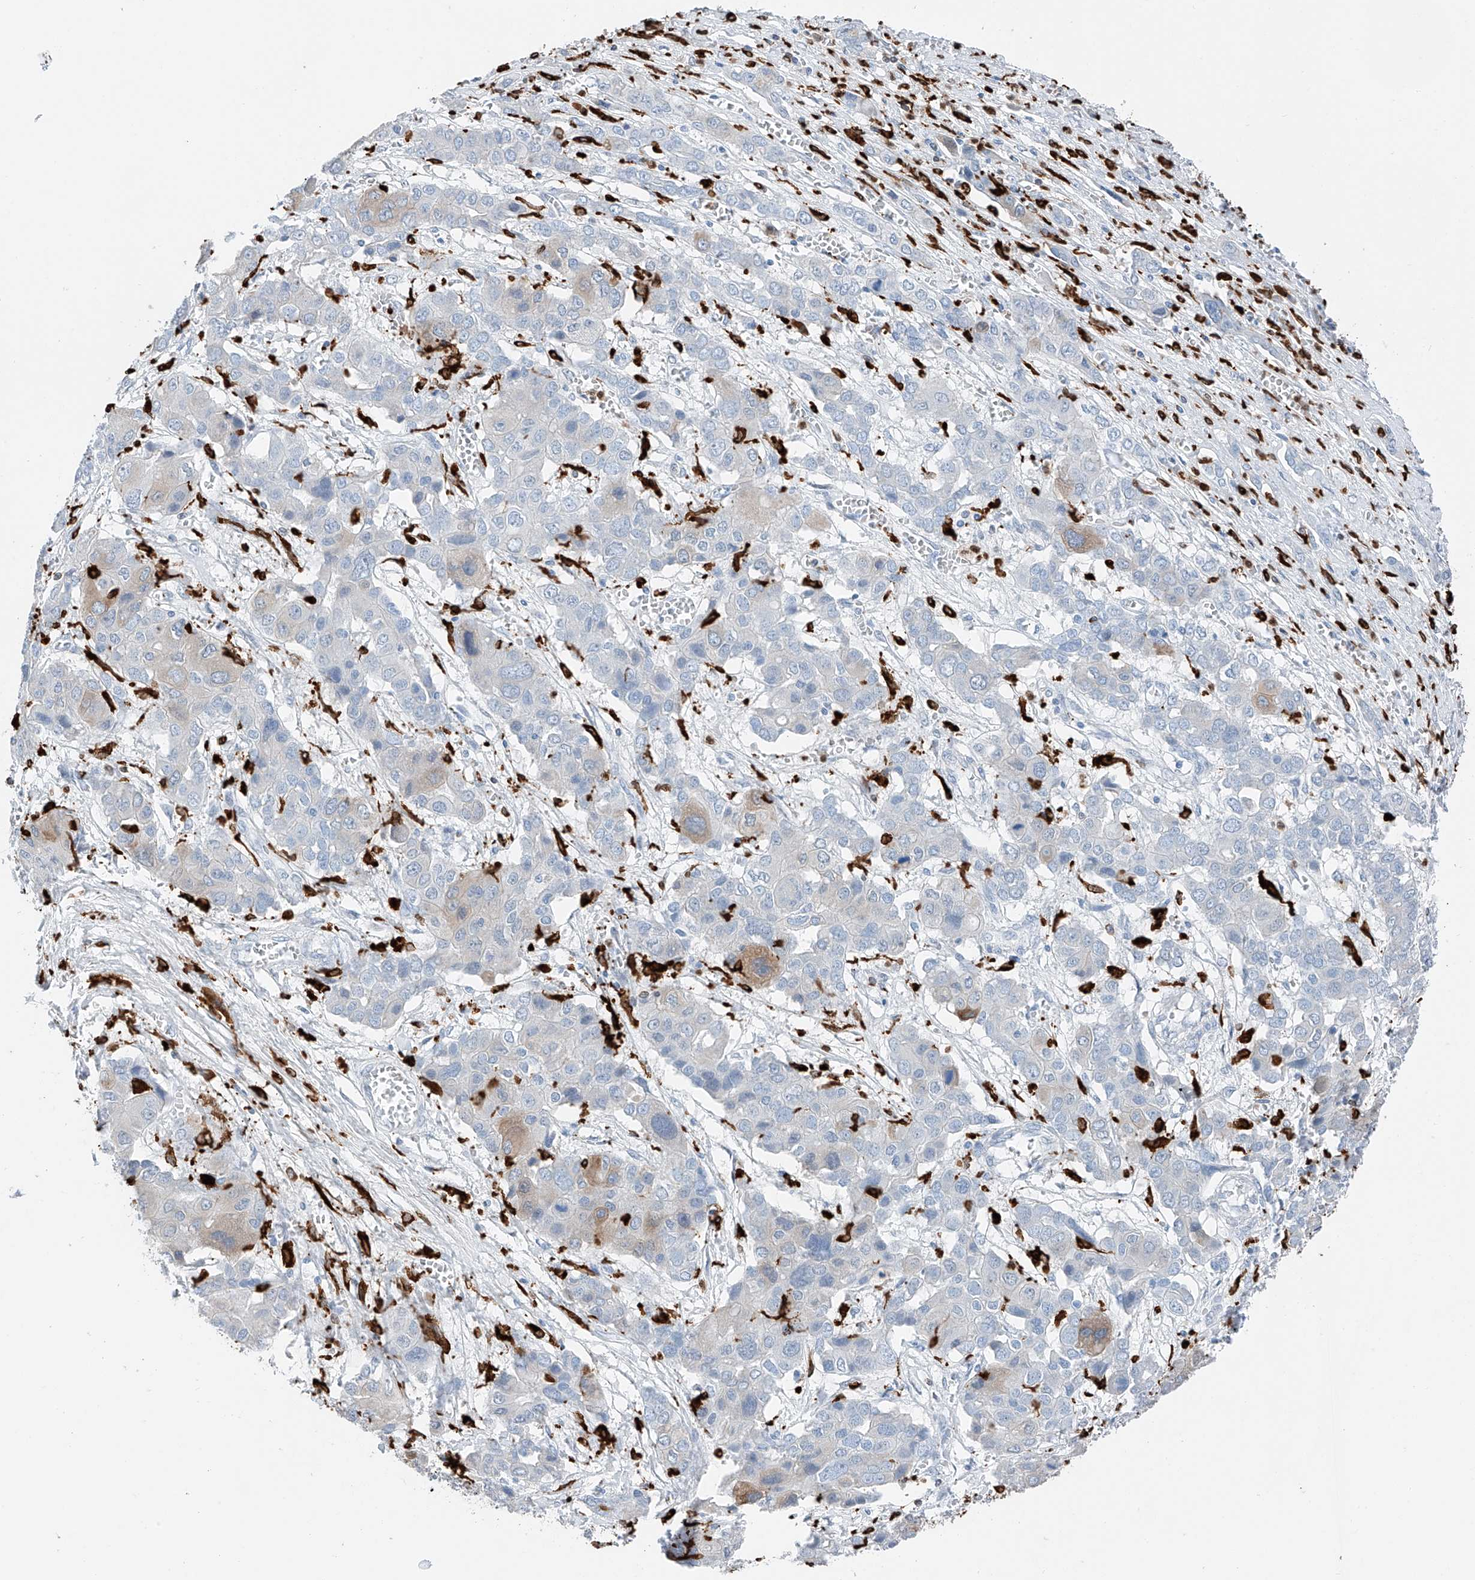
{"staining": {"intensity": "weak", "quantity": "<25%", "location": "cytoplasmic/membranous"}, "tissue": "liver cancer", "cell_type": "Tumor cells", "image_type": "cancer", "snomed": [{"axis": "morphology", "description": "Cholangiocarcinoma"}, {"axis": "topography", "description": "Liver"}], "caption": "Protein analysis of liver cancer shows no significant staining in tumor cells. (Brightfield microscopy of DAB (3,3'-diaminobenzidine) immunohistochemistry at high magnification).", "gene": "TBXAS1", "patient": {"sex": "male", "age": 67}}